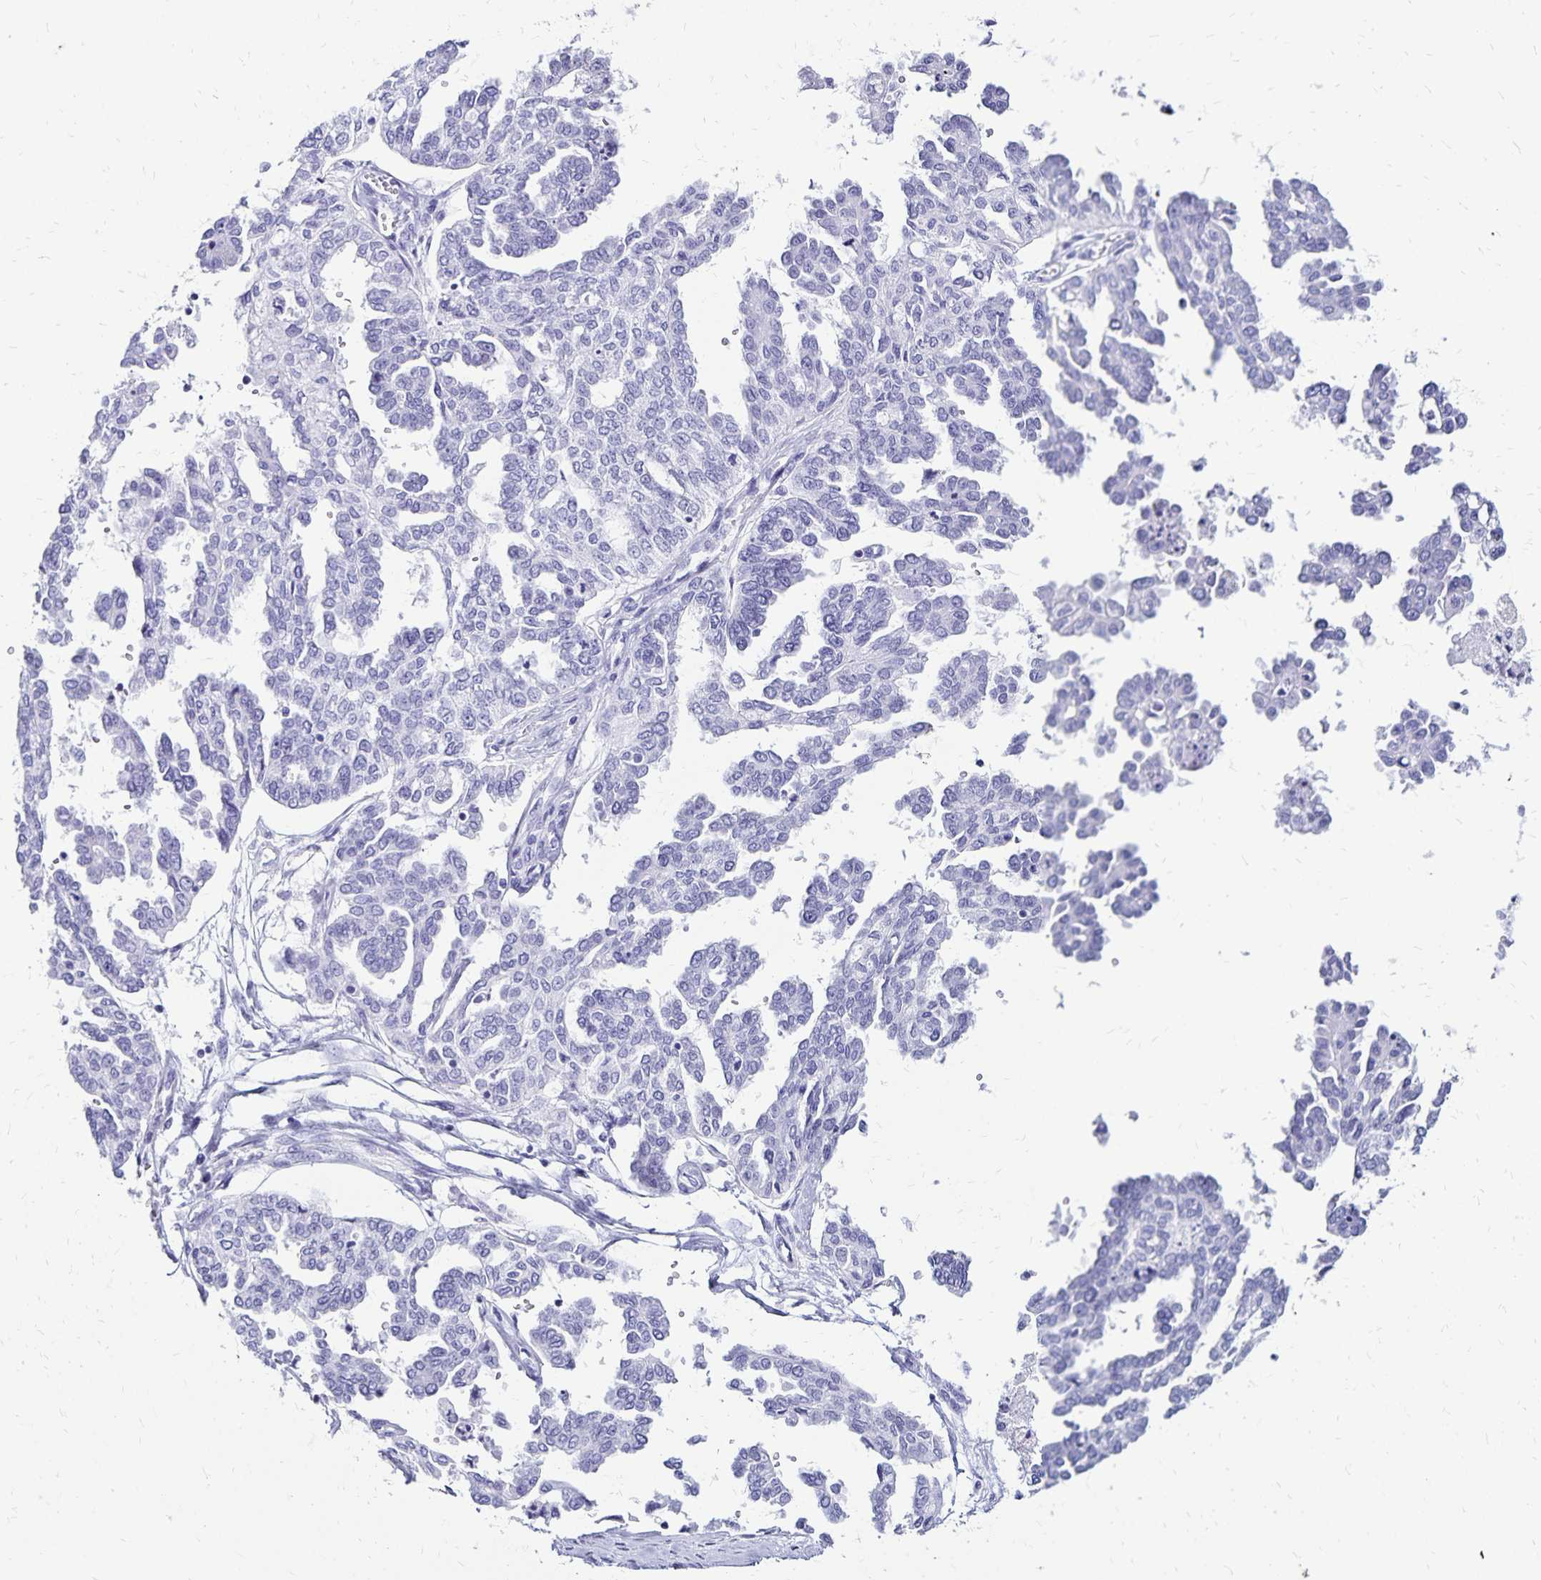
{"staining": {"intensity": "negative", "quantity": "none", "location": "none"}, "tissue": "ovarian cancer", "cell_type": "Tumor cells", "image_type": "cancer", "snomed": [{"axis": "morphology", "description": "Cystadenocarcinoma, serous, NOS"}, {"axis": "topography", "description": "Ovary"}], "caption": "The micrograph shows no significant positivity in tumor cells of ovarian serous cystadenocarcinoma.", "gene": "LIN28B", "patient": {"sex": "female", "age": 53}}